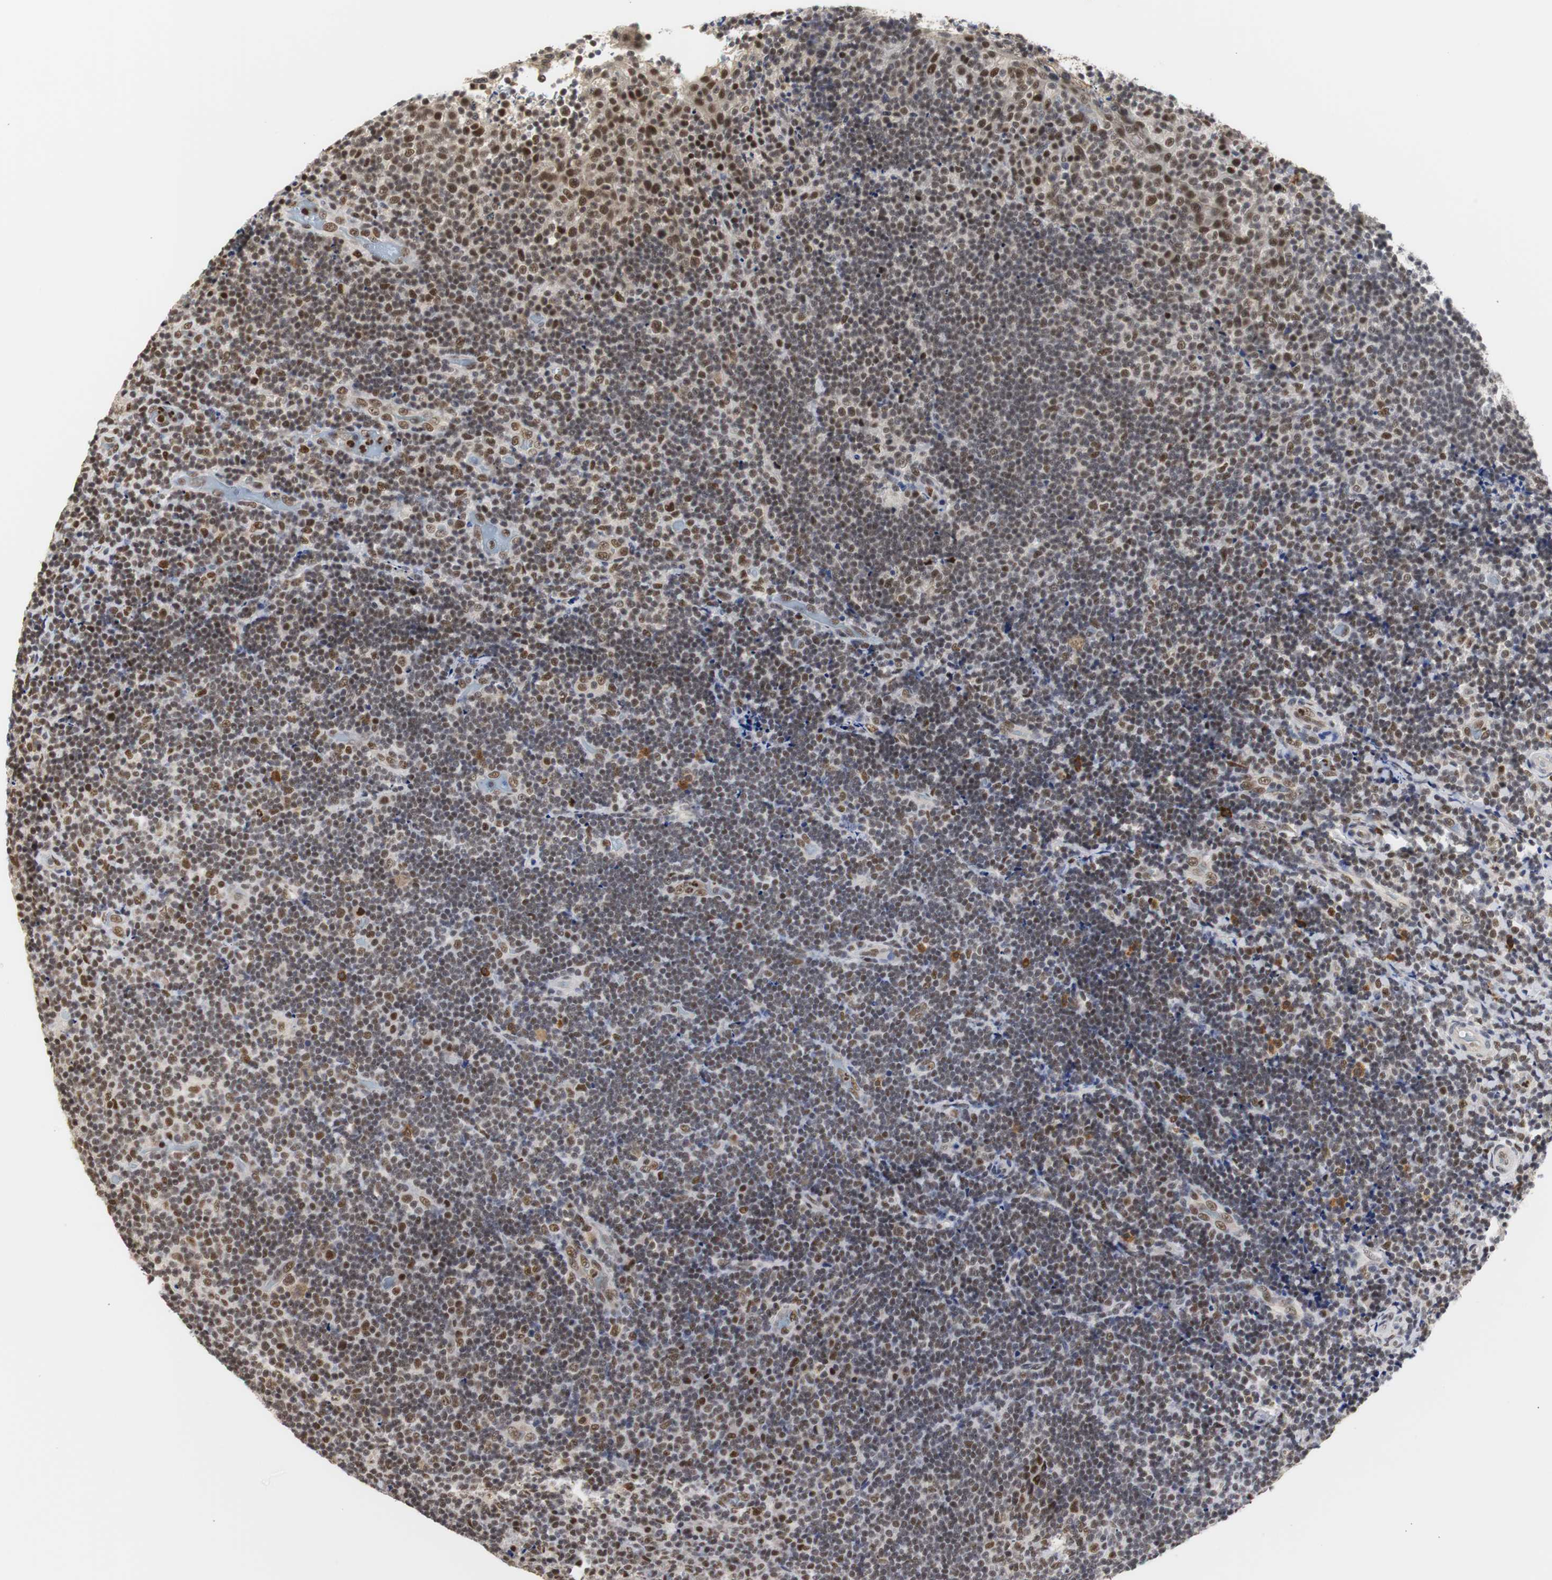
{"staining": {"intensity": "moderate", "quantity": "25%-75%", "location": "nuclear"}, "tissue": "lymphoma", "cell_type": "Tumor cells", "image_type": "cancer", "snomed": [{"axis": "morphology", "description": "Malignant lymphoma, non-Hodgkin's type, High grade"}, {"axis": "topography", "description": "Tonsil"}], "caption": "Human lymphoma stained with a brown dye exhibits moderate nuclear positive expression in approximately 25%-75% of tumor cells.", "gene": "ZFC3H1", "patient": {"sex": "female", "age": 36}}